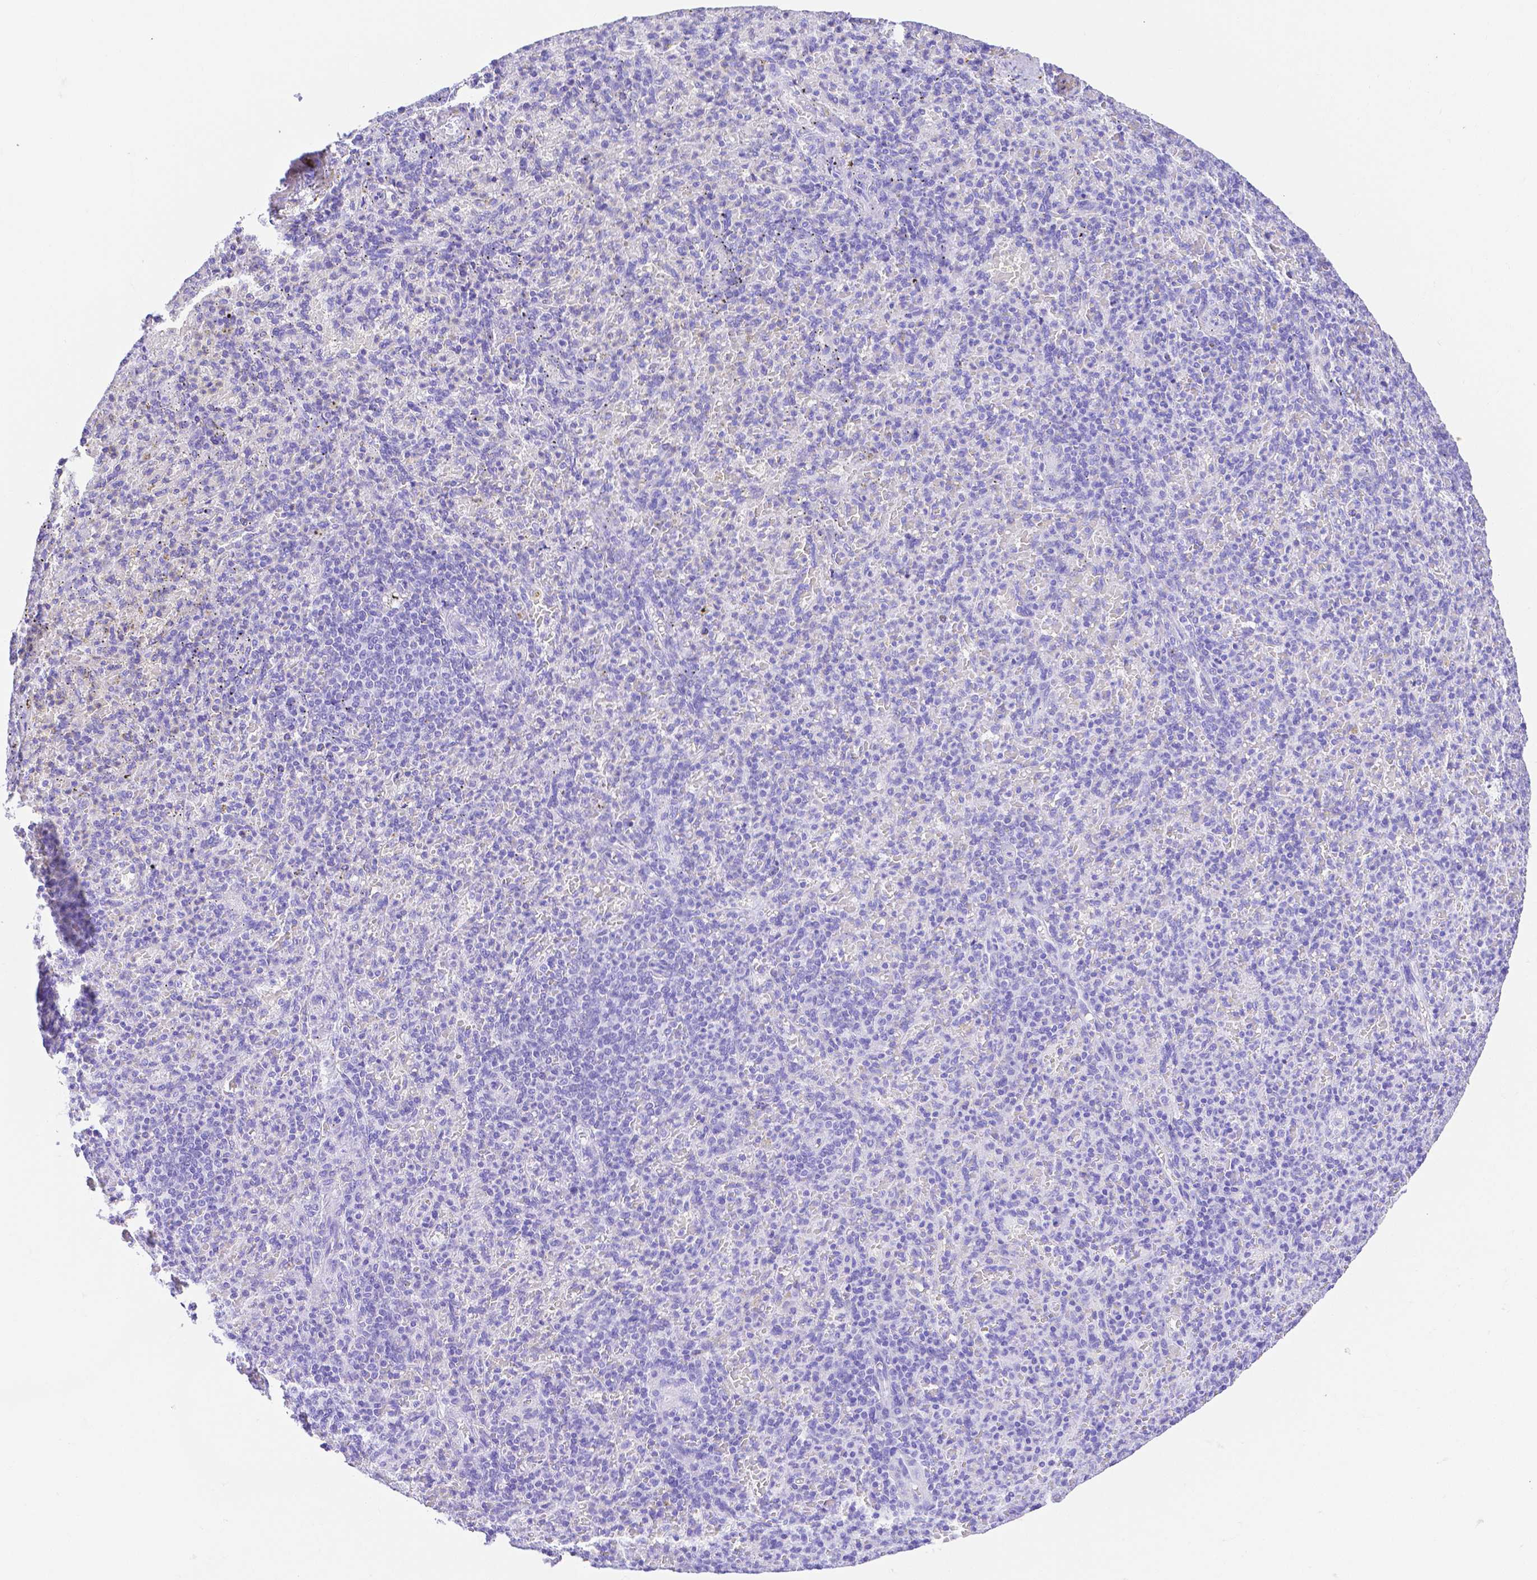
{"staining": {"intensity": "negative", "quantity": "none", "location": "none"}, "tissue": "spleen", "cell_type": "Cells in red pulp", "image_type": "normal", "snomed": [{"axis": "morphology", "description": "Normal tissue, NOS"}, {"axis": "topography", "description": "Spleen"}], "caption": "A histopathology image of spleen stained for a protein reveals no brown staining in cells in red pulp. (Stains: DAB immunohistochemistry (IHC) with hematoxylin counter stain, Microscopy: brightfield microscopy at high magnification).", "gene": "SMR3A", "patient": {"sex": "female", "age": 74}}